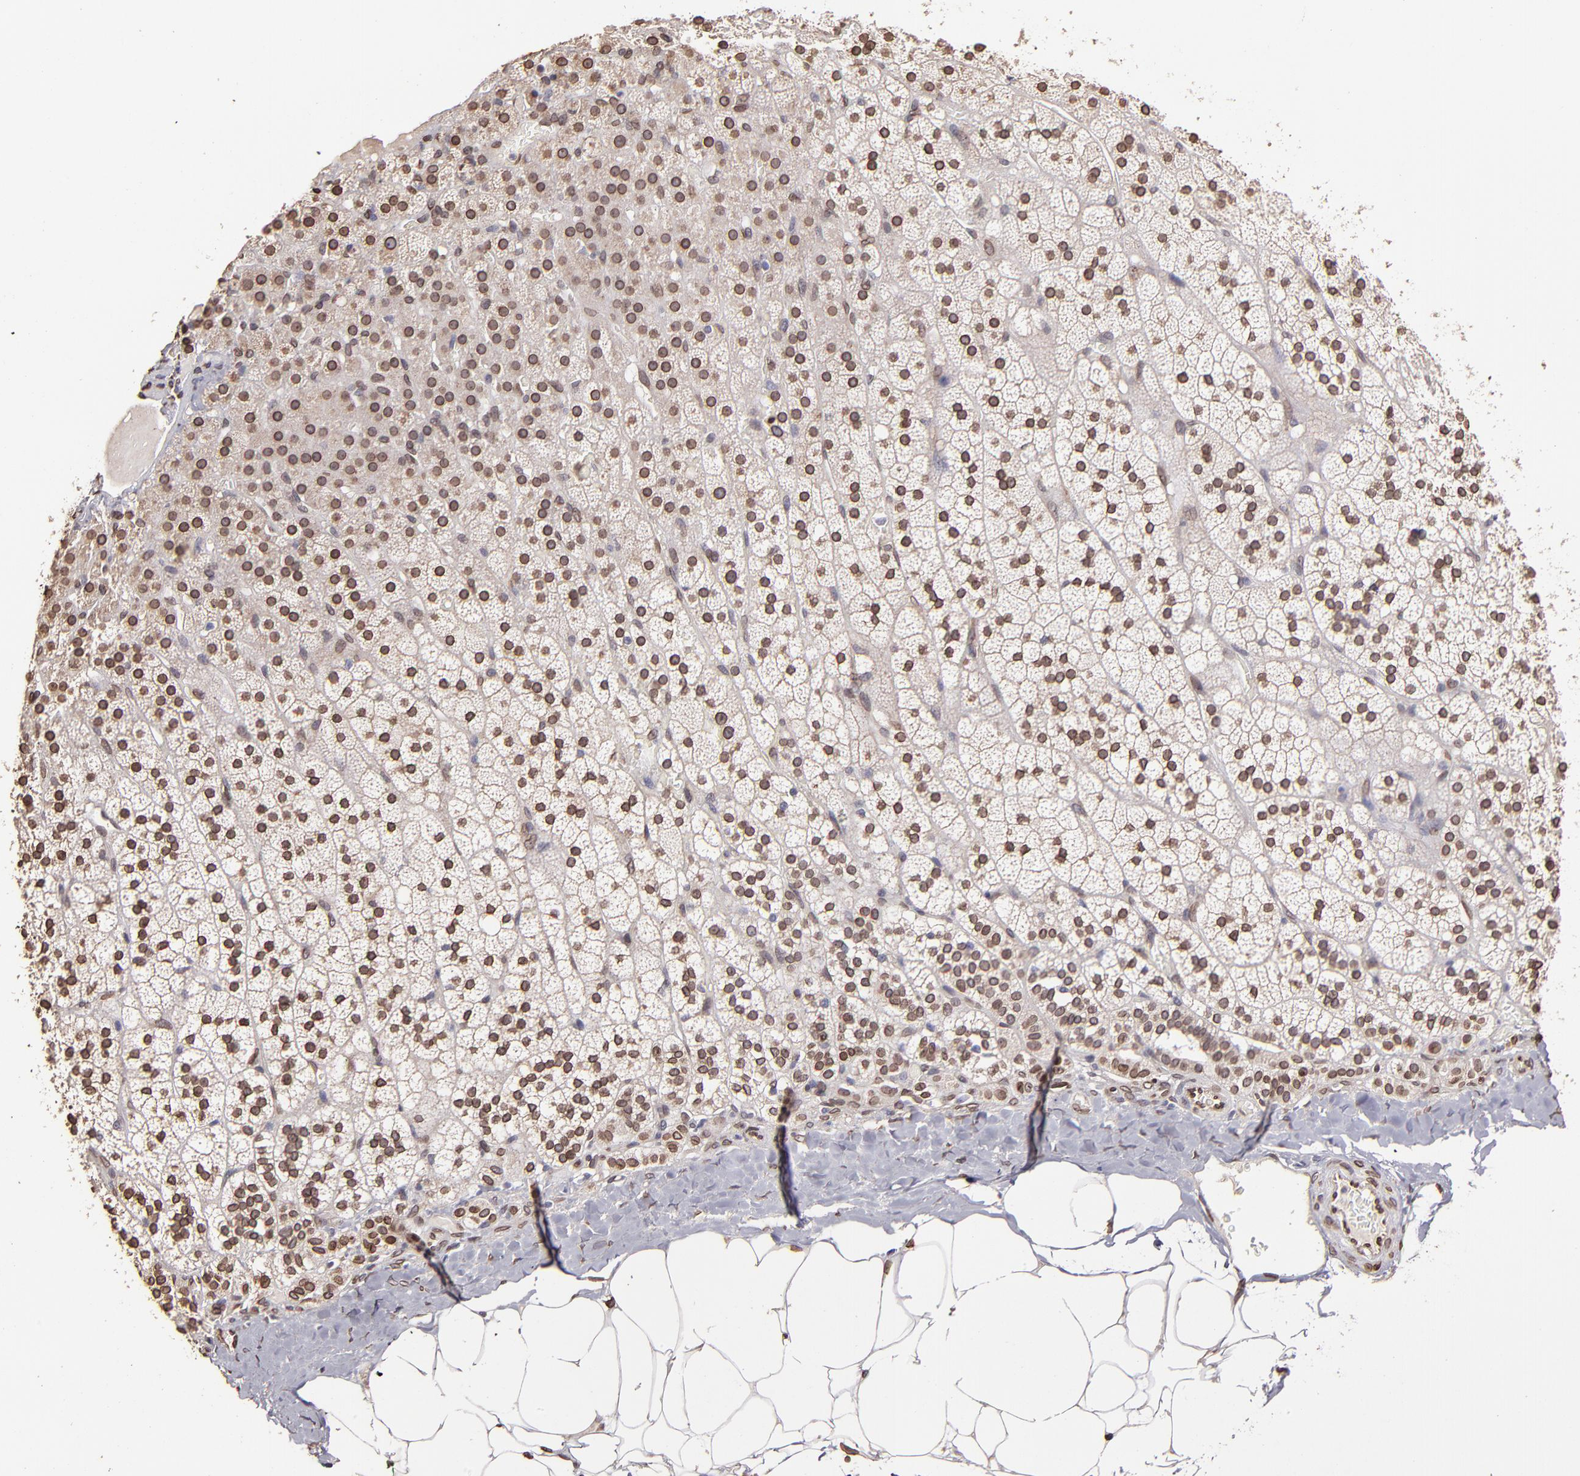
{"staining": {"intensity": "moderate", "quantity": ">75%", "location": "cytoplasmic/membranous,nuclear"}, "tissue": "adrenal gland", "cell_type": "Glandular cells", "image_type": "normal", "snomed": [{"axis": "morphology", "description": "Normal tissue, NOS"}, {"axis": "topography", "description": "Adrenal gland"}], "caption": "Protein expression by immunohistochemistry (IHC) shows moderate cytoplasmic/membranous,nuclear staining in approximately >75% of glandular cells in normal adrenal gland.", "gene": "PUM3", "patient": {"sex": "male", "age": 35}}